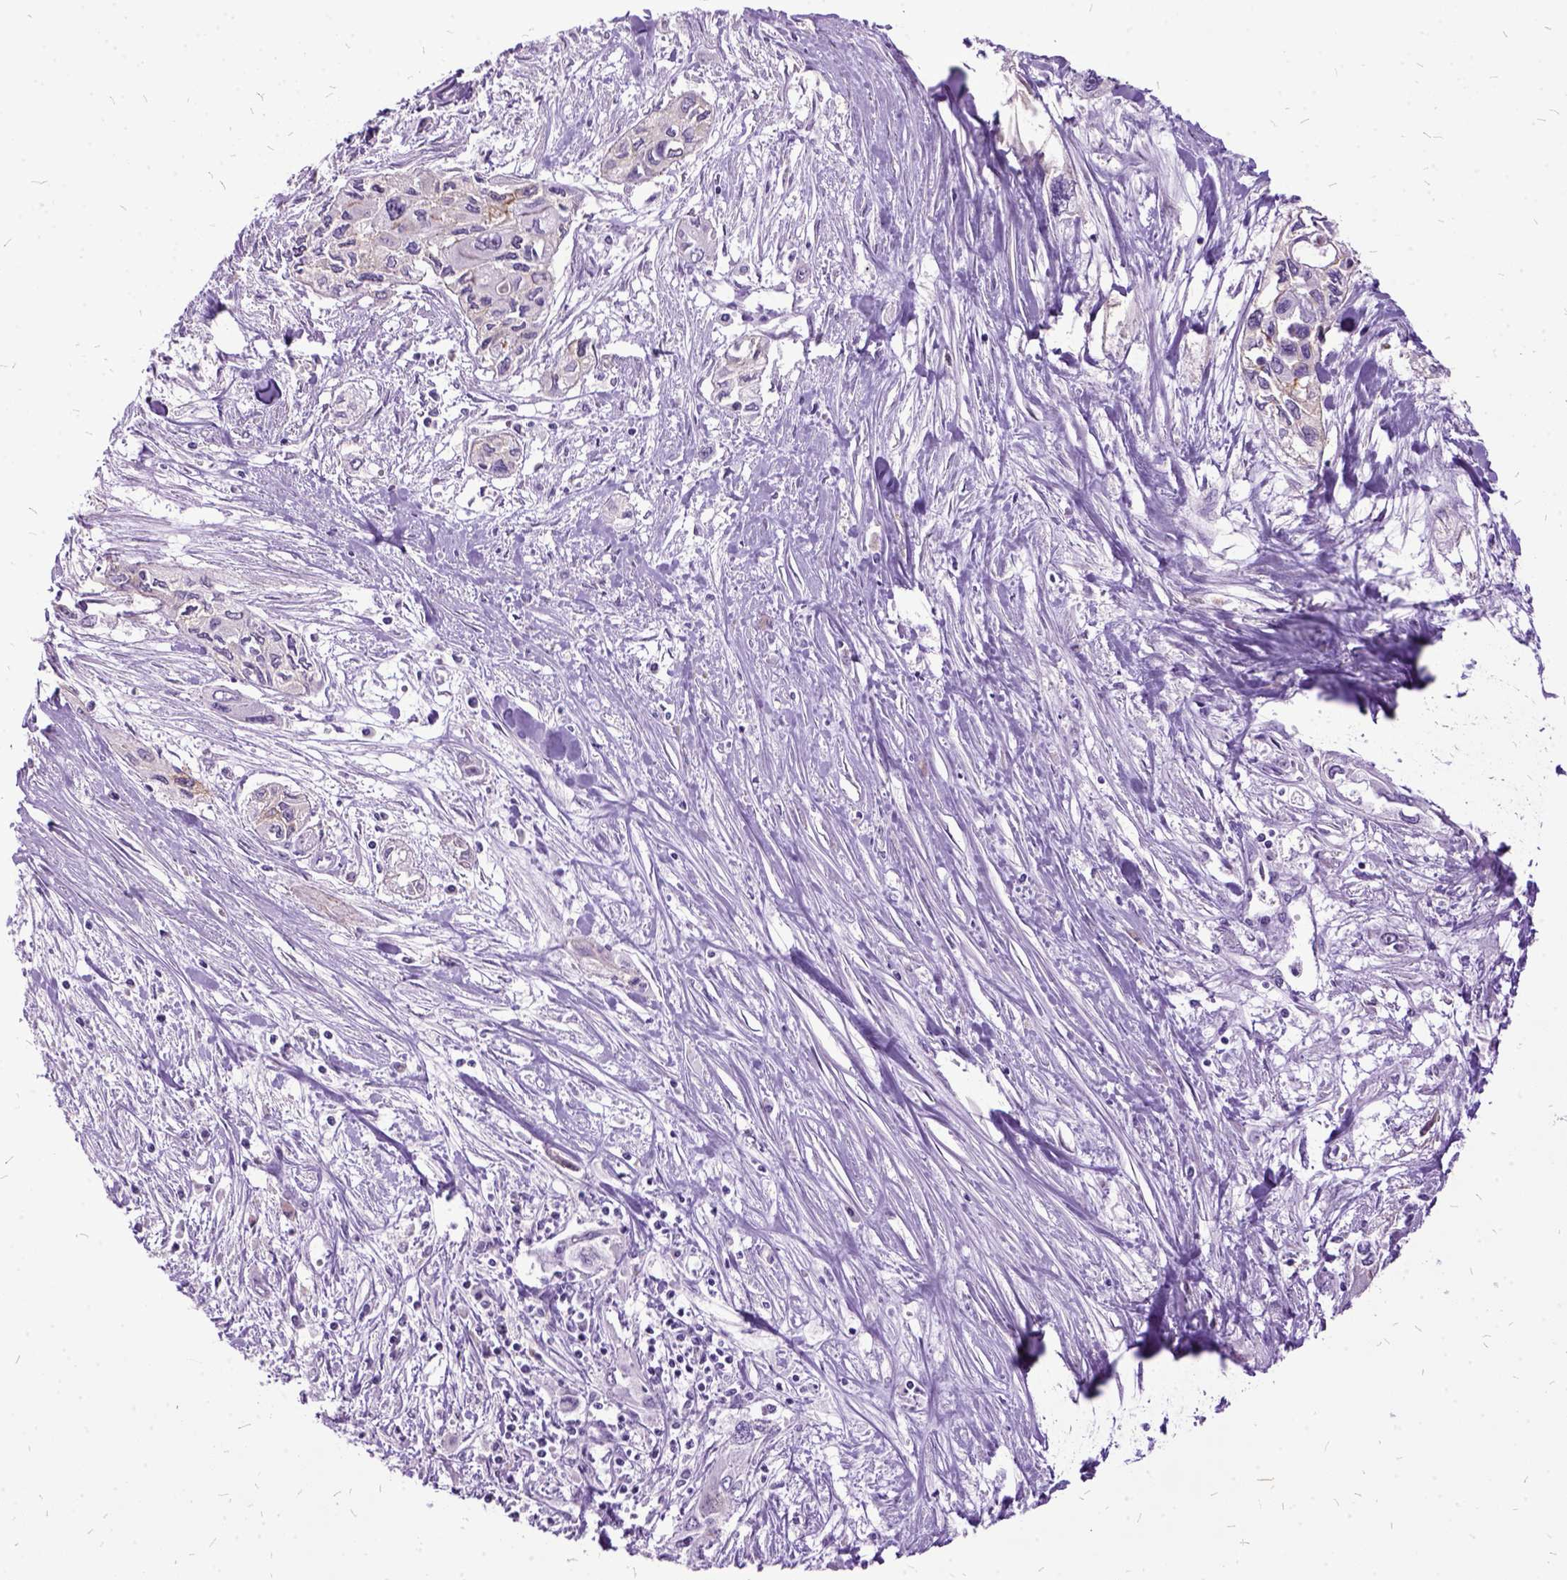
{"staining": {"intensity": "negative", "quantity": "none", "location": "none"}, "tissue": "pancreatic cancer", "cell_type": "Tumor cells", "image_type": "cancer", "snomed": [{"axis": "morphology", "description": "Adenocarcinoma, NOS"}, {"axis": "topography", "description": "Pancreas"}], "caption": "IHC photomicrograph of neoplastic tissue: pancreatic cancer stained with DAB reveals no significant protein staining in tumor cells.", "gene": "MME", "patient": {"sex": "female", "age": 55}}